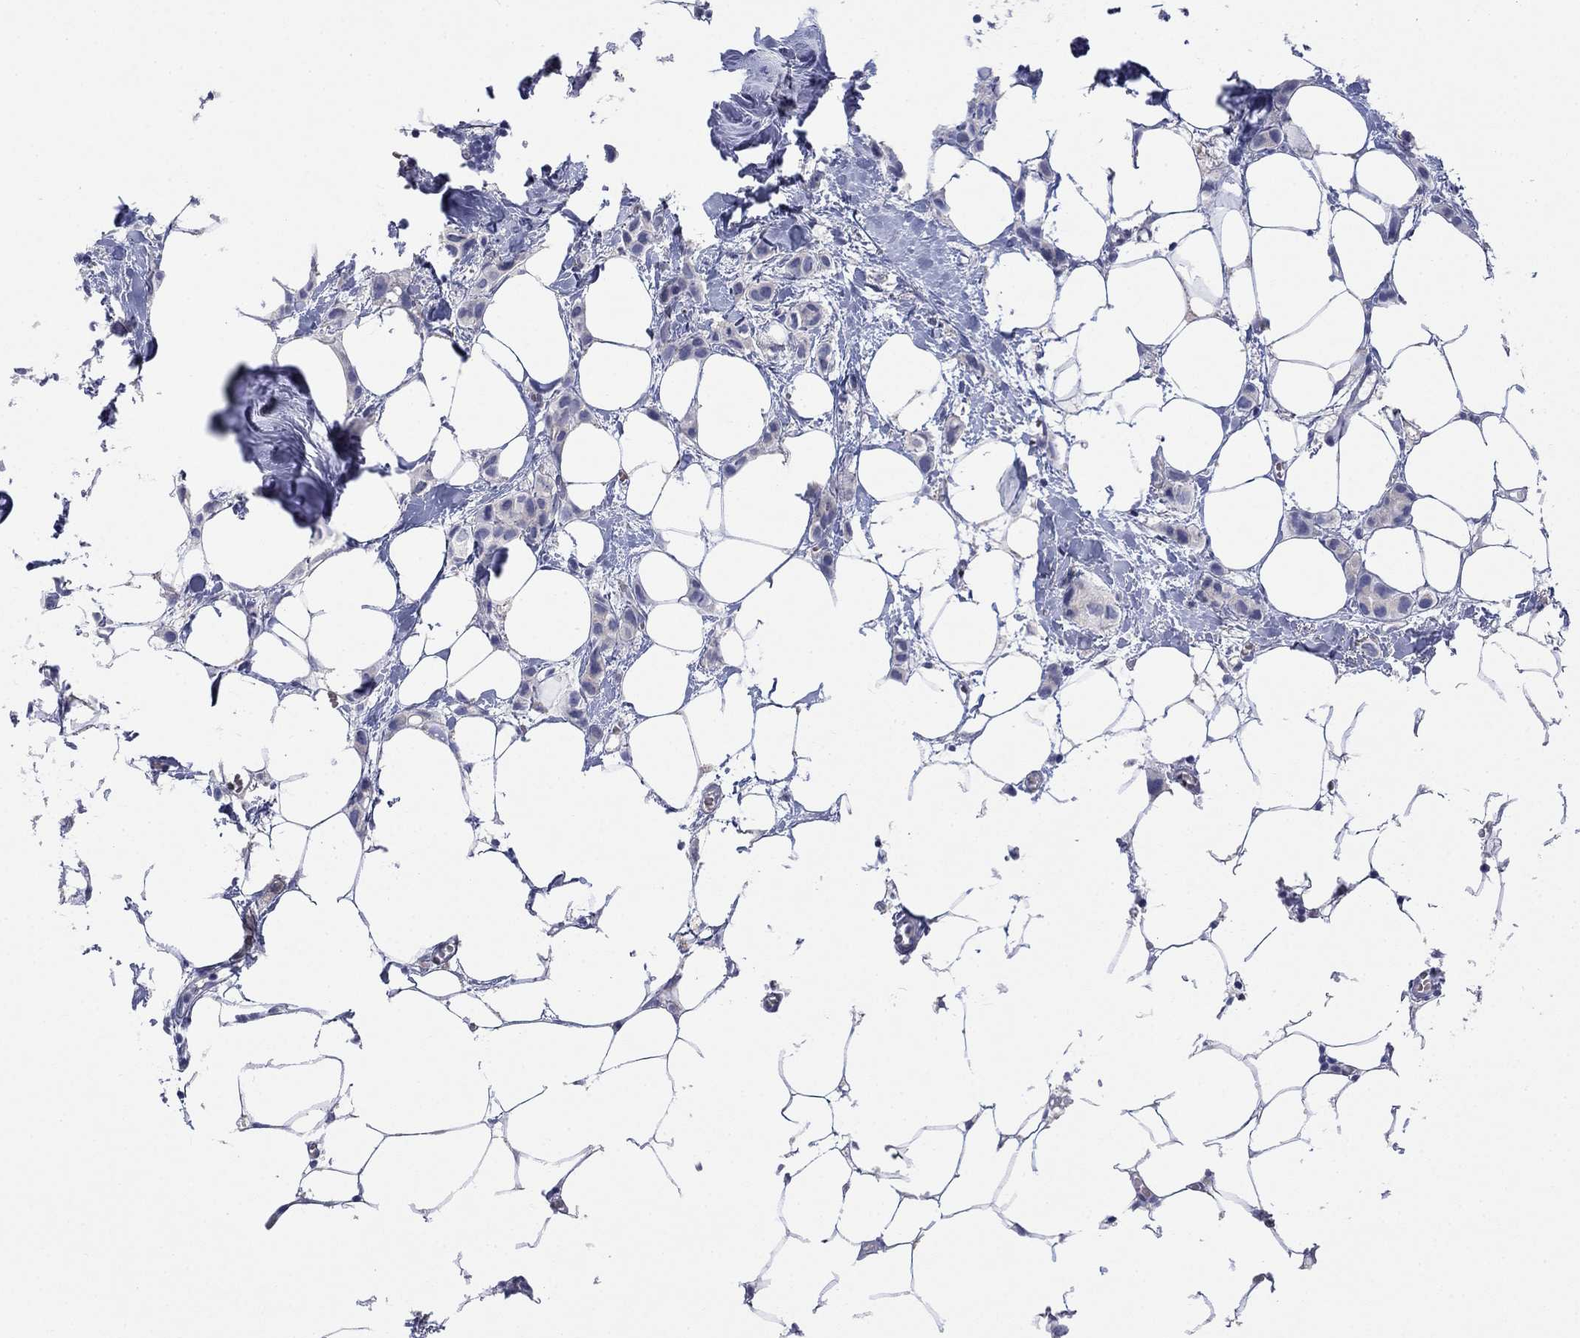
{"staining": {"intensity": "negative", "quantity": "none", "location": "none"}, "tissue": "breast cancer", "cell_type": "Tumor cells", "image_type": "cancer", "snomed": [{"axis": "morphology", "description": "Duct carcinoma"}, {"axis": "topography", "description": "Breast"}], "caption": "IHC micrograph of invasive ductal carcinoma (breast) stained for a protein (brown), which shows no staining in tumor cells.", "gene": "PTPRZ1", "patient": {"sex": "female", "age": 85}}